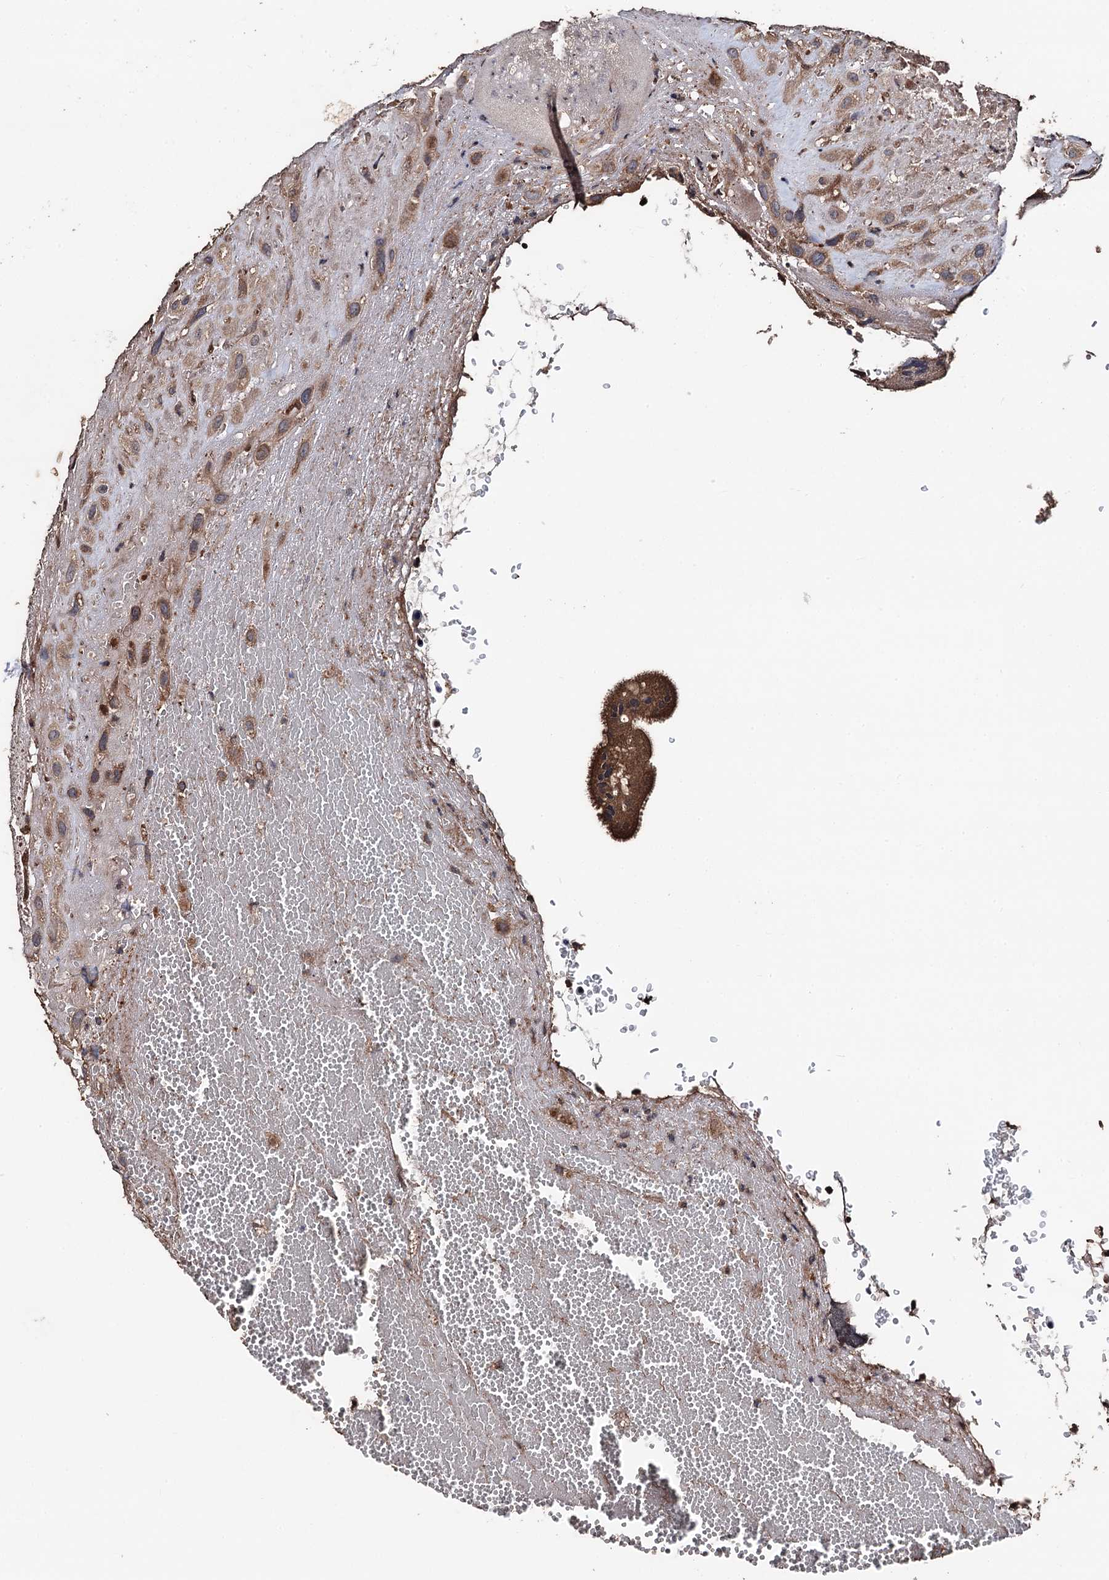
{"staining": {"intensity": "moderate", "quantity": ">75%", "location": "cytoplasmic/membranous"}, "tissue": "placenta", "cell_type": "Decidual cells", "image_type": "normal", "snomed": [{"axis": "morphology", "description": "Normal tissue, NOS"}, {"axis": "topography", "description": "Placenta"}], "caption": "Immunohistochemical staining of unremarkable human placenta demonstrates medium levels of moderate cytoplasmic/membranous positivity in about >75% of decidual cells.", "gene": "PPTC7", "patient": {"sex": "female", "age": 35}}